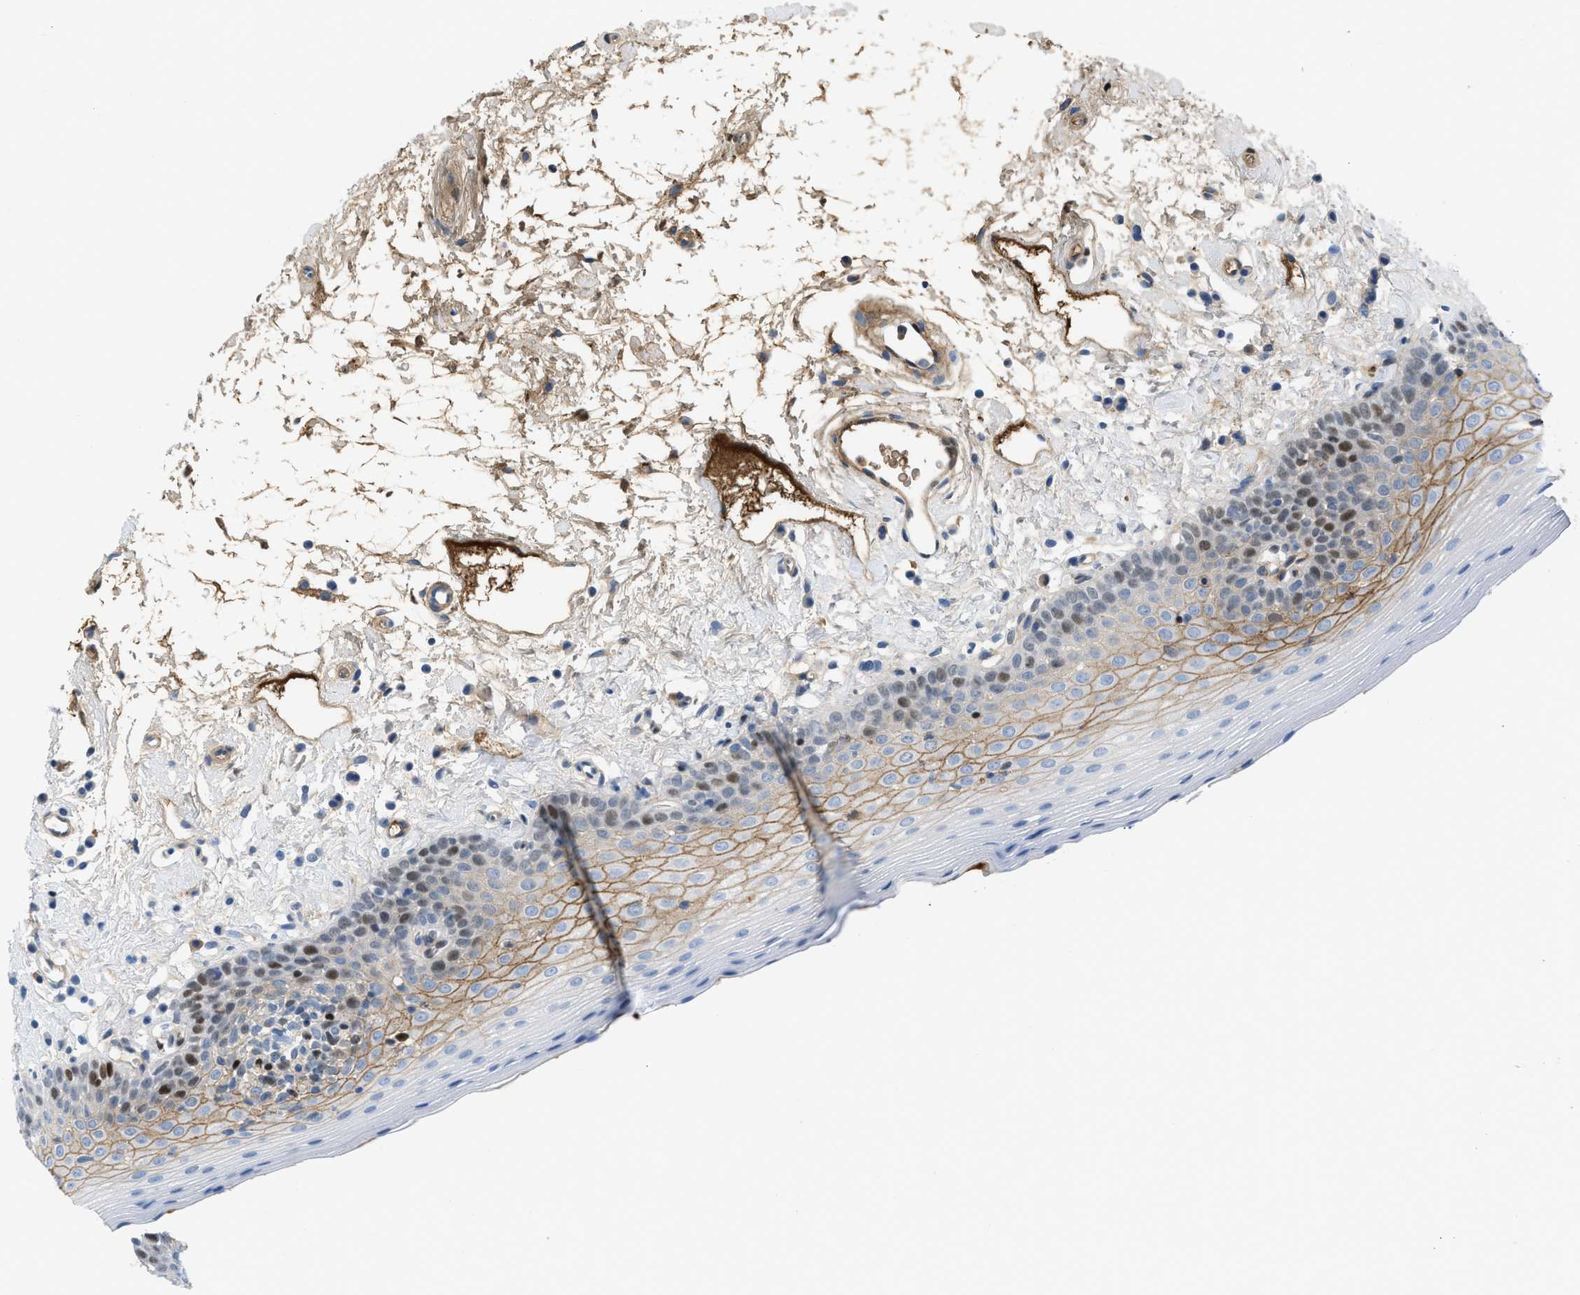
{"staining": {"intensity": "strong", "quantity": "<25%", "location": "cytoplasmic/membranous,nuclear"}, "tissue": "oral mucosa", "cell_type": "Squamous epithelial cells", "image_type": "normal", "snomed": [{"axis": "morphology", "description": "Normal tissue, NOS"}, {"axis": "topography", "description": "Oral tissue"}], "caption": "Immunohistochemical staining of unremarkable human oral mucosa exhibits strong cytoplasmic/membranous,nuclear protein expression in about <25% of squamous epithelial cells. (Brightfield microscopy of DAB IHC at high magnification).", "gene": "LEF1", "patient": {"sex": "male", "age": 66}}